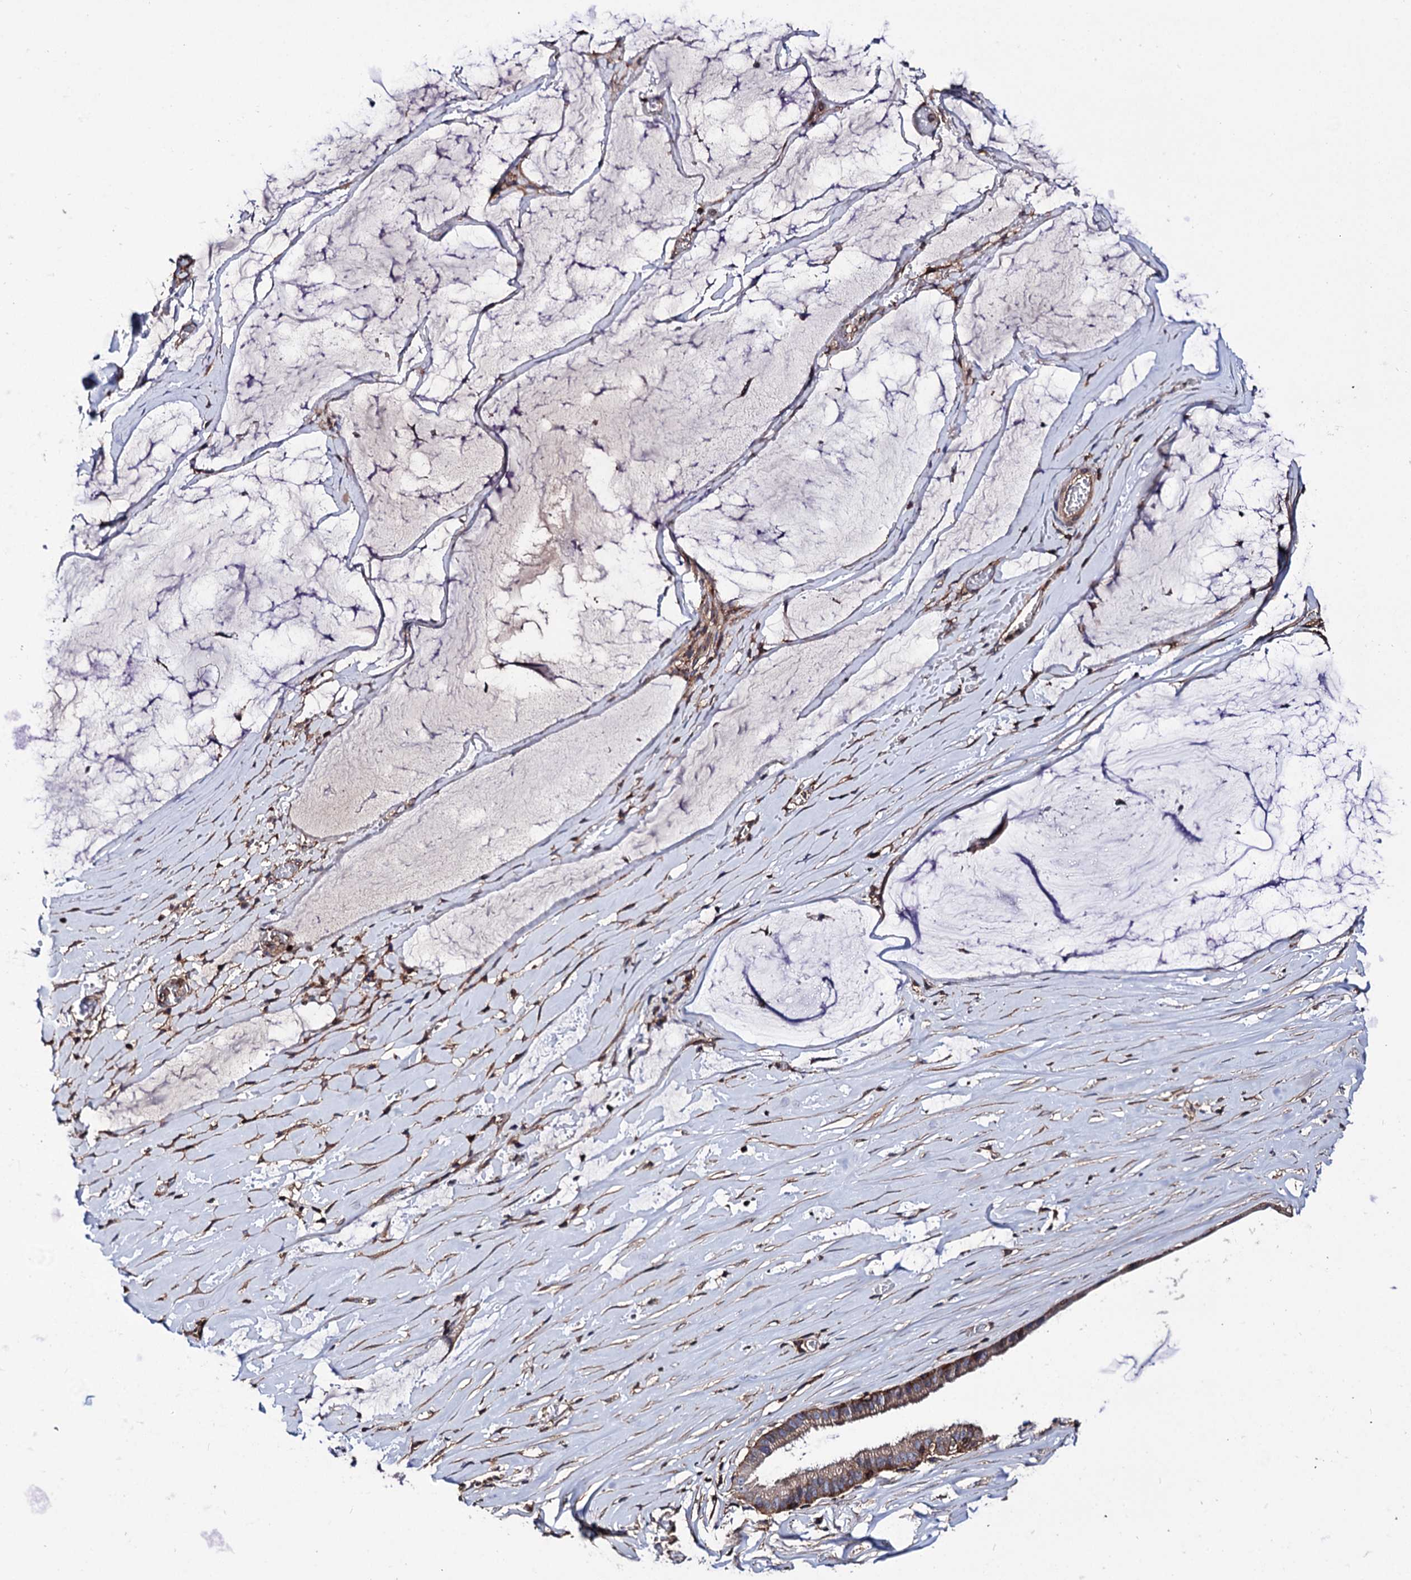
{"staining": {"intensity": "weak", "quantity": ">75%", "location": "cytoplasmic/membranous"}, "tissue": "ovarian cancer", "cell_type": "Tumor cells", "image_type": "cancer", "snomed": [{"axis": "morphology", "description": "Cystadenocarcinoma, mucinous, NOS"}, {"axis": "topography", "description": "Ovary"}], "caption": "DAB (3,3'-diaminobenzidine) immunohistochemical staining of mucinous cystadenocarcinoma (ovarian) exhibits weak cytoplasmic/membranous protein positivity in approximately >75% of tumor cells. (brown staining indicates protein expression, while blue staining denotes nuclei).", "gene": "DEF6", "patient": {"sex": "female", "age": 73}}